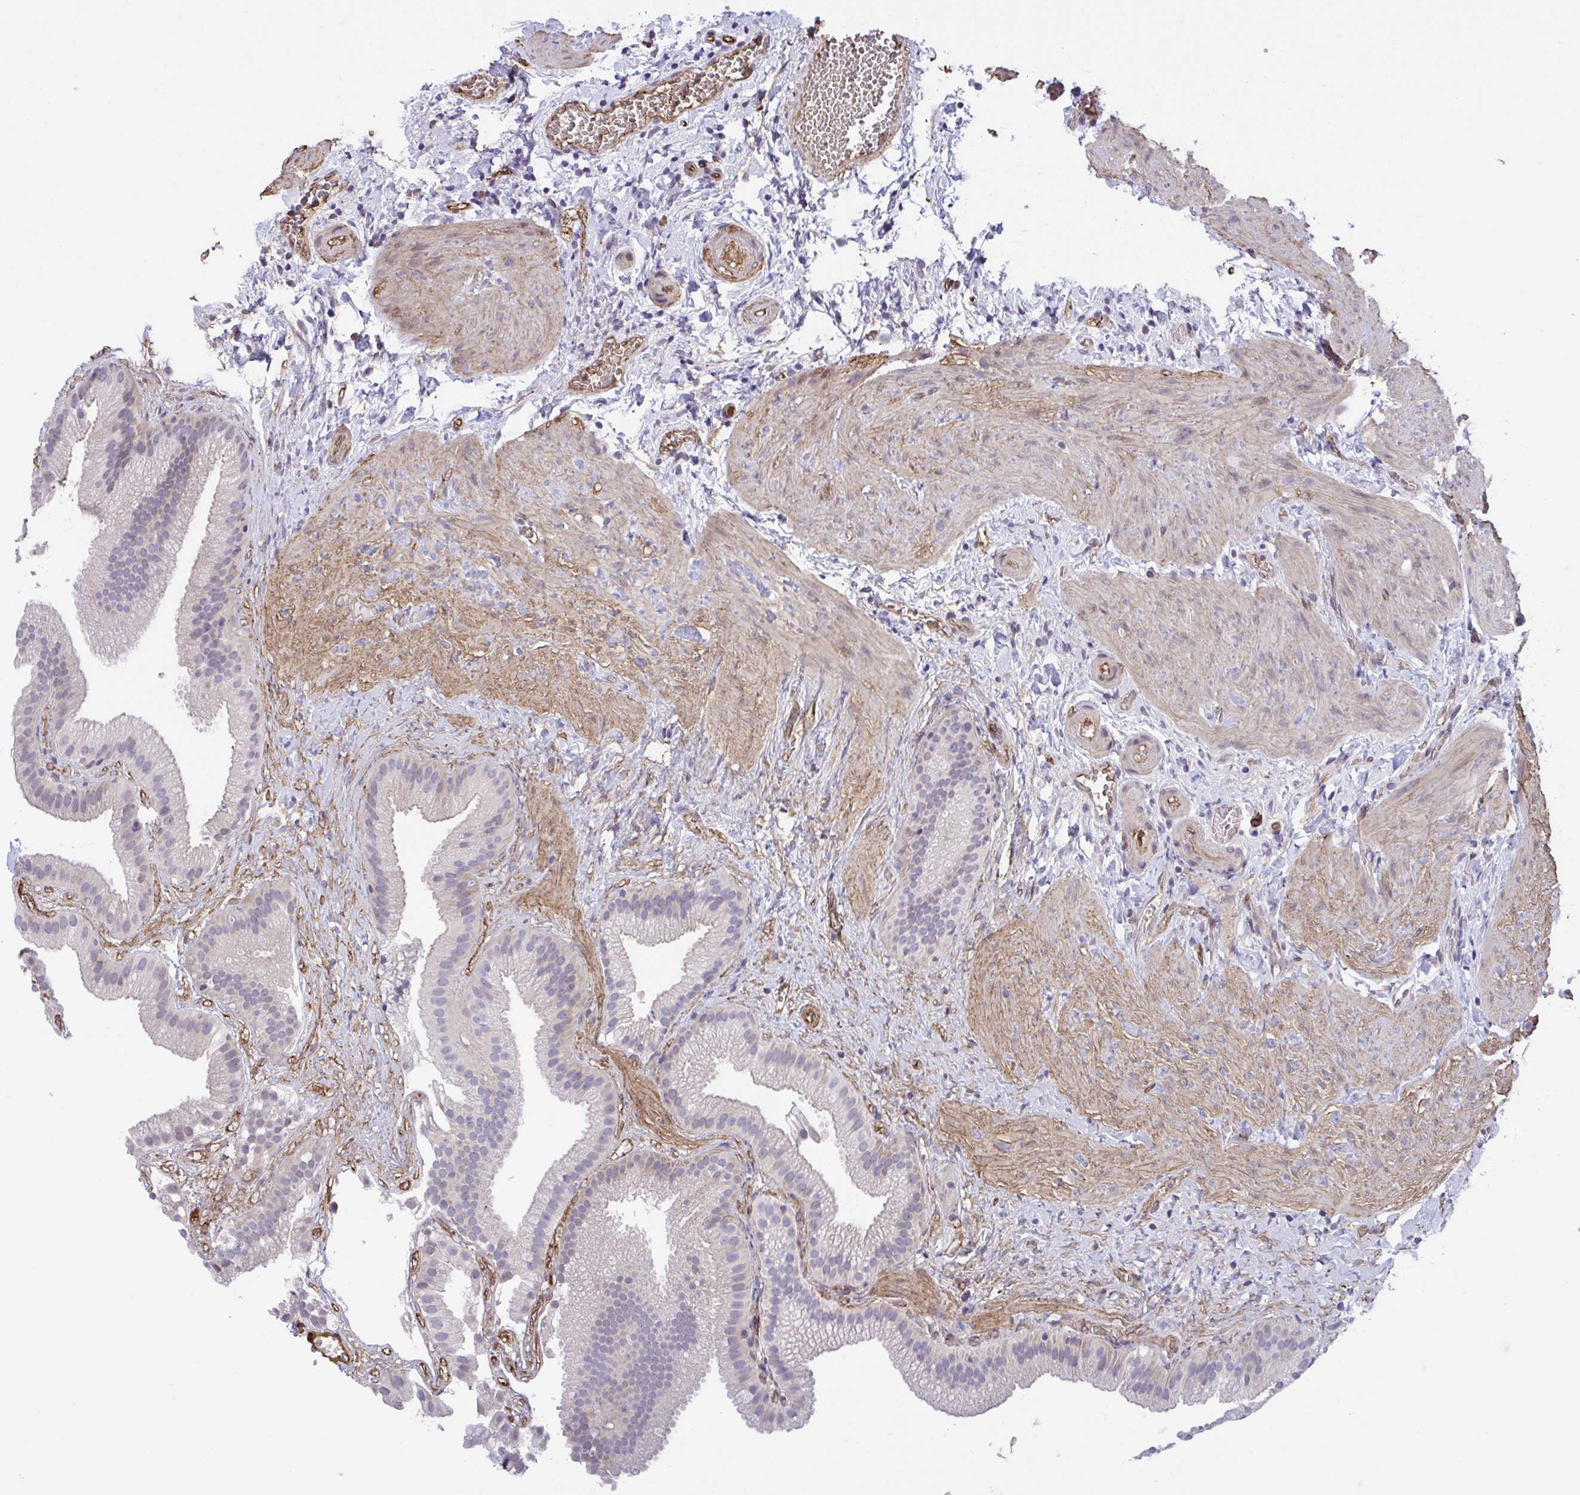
{"staining": {"intensity": "negative", "quantity": "none", "location": "none"}, "tissue": "gallbladder", "cell_type": "Glandular cells", "image_type": "normal", "snomed": [{"axis": "morphology", "description": "Normal tissue, NOS"}, {"axis": "topography", "description": "Gallbladder"}], "caption": "This micrograph is of unremarkable gallbladder stained with immunohistochemistry (IHC) to label a protein in brown with the nuclei are counter-stained blue. There is no expression in glandular cells. (Immunohistochemistry (ihc), brightfield microscopy, high magnification).", "gene": "RHOXF1", "patient": {"sex": "female", "age": 63}}